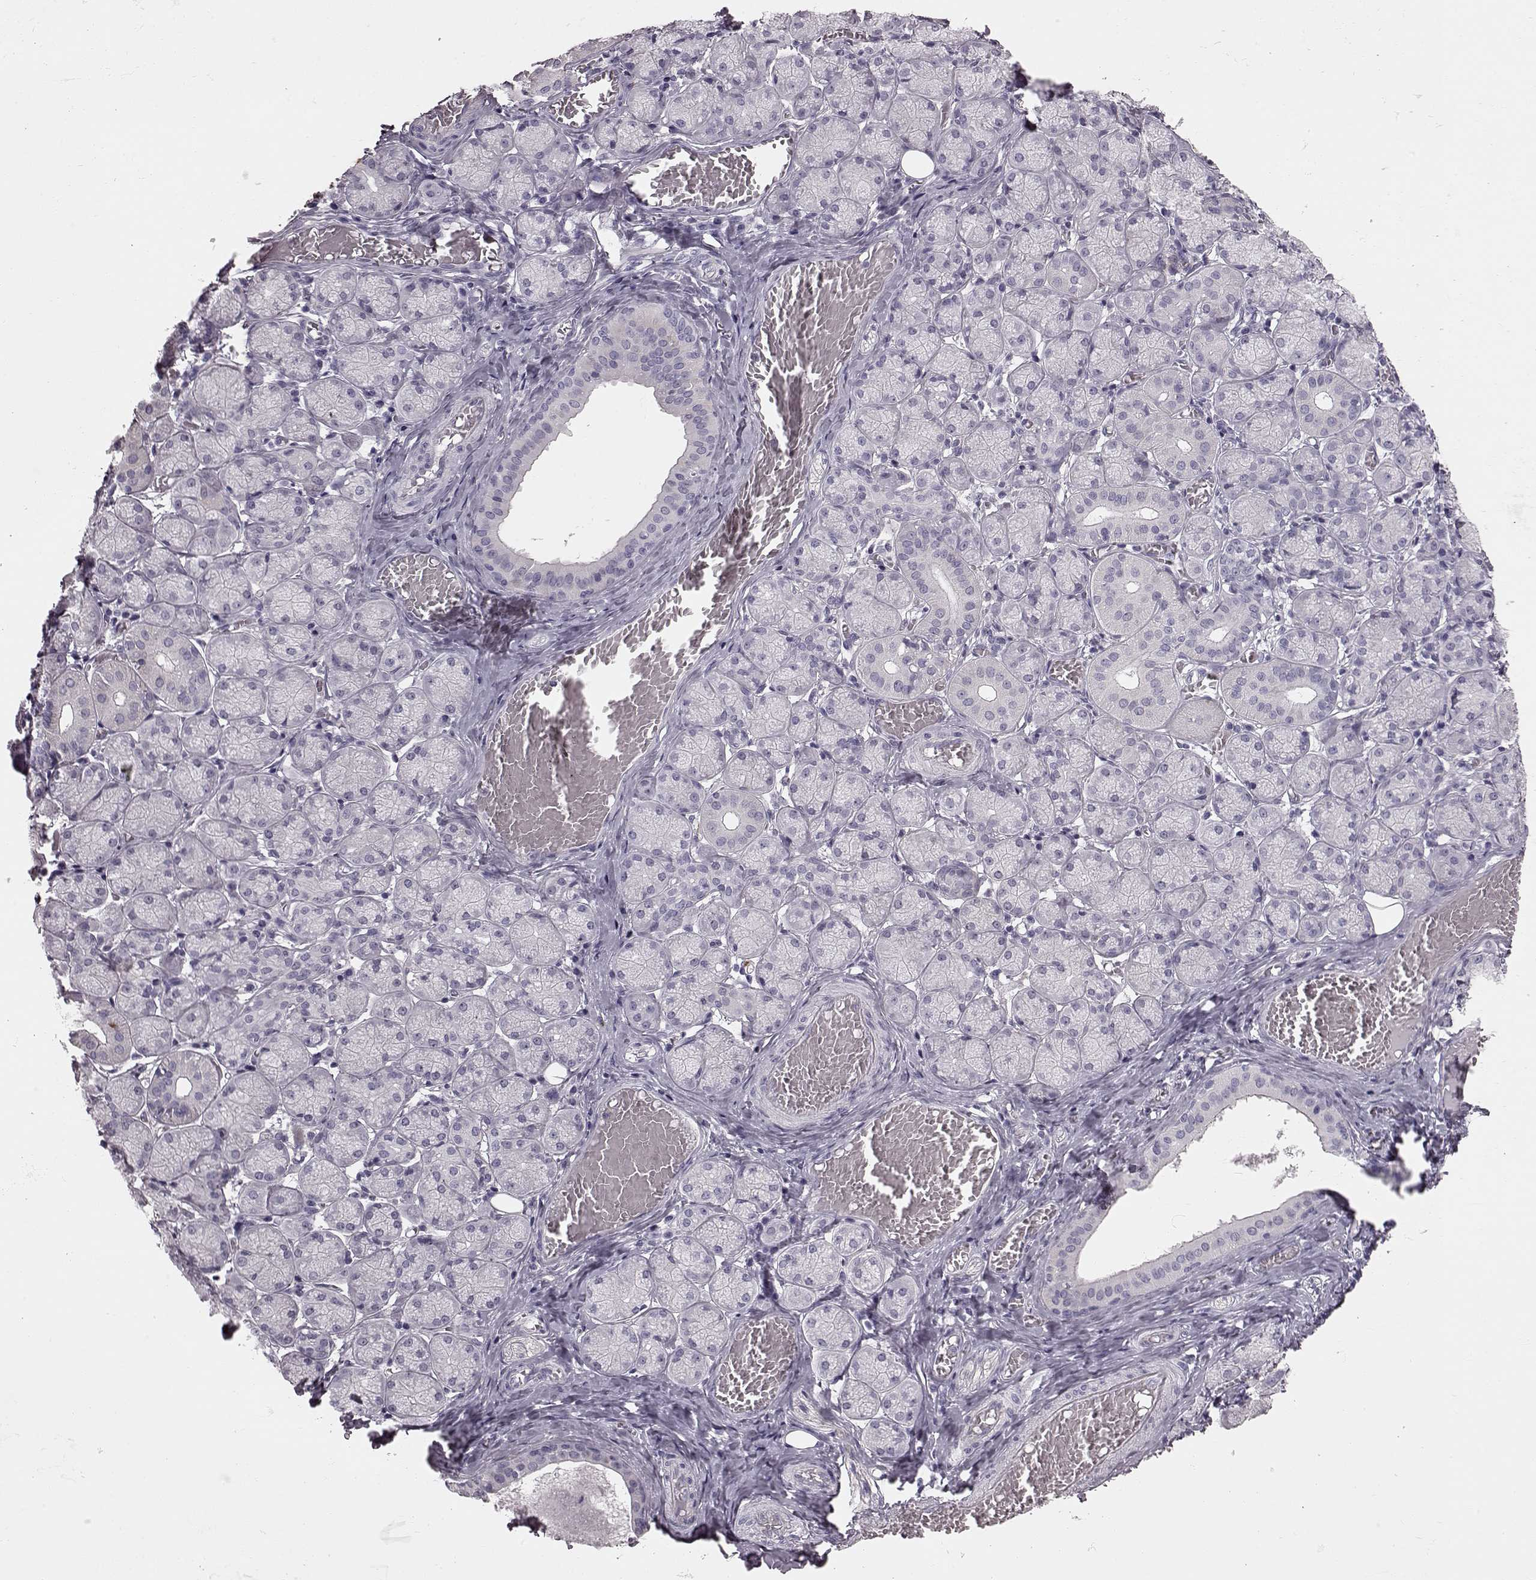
{"staining": {"intensity": "negative", "quantity": "none", "location": "none"}, "tissue": "salivary gland", "cell_type": "Glandular cells", "image_type": "normal", "snomed": [{"axis": "morphology", "description": "Normal tissue, NOS"}, {"axis": "topography", "description": "Salivary gland"}, {"axis": "topography", "description": "Peripheral nerve tissue"}], "caption": "This is a photomicrograph of IHC staining of unremarkable salivary gland, which shows no staining in glandular cells.", "gene": "SNTG1", "patient": {"sex": "female", "age": 24}}